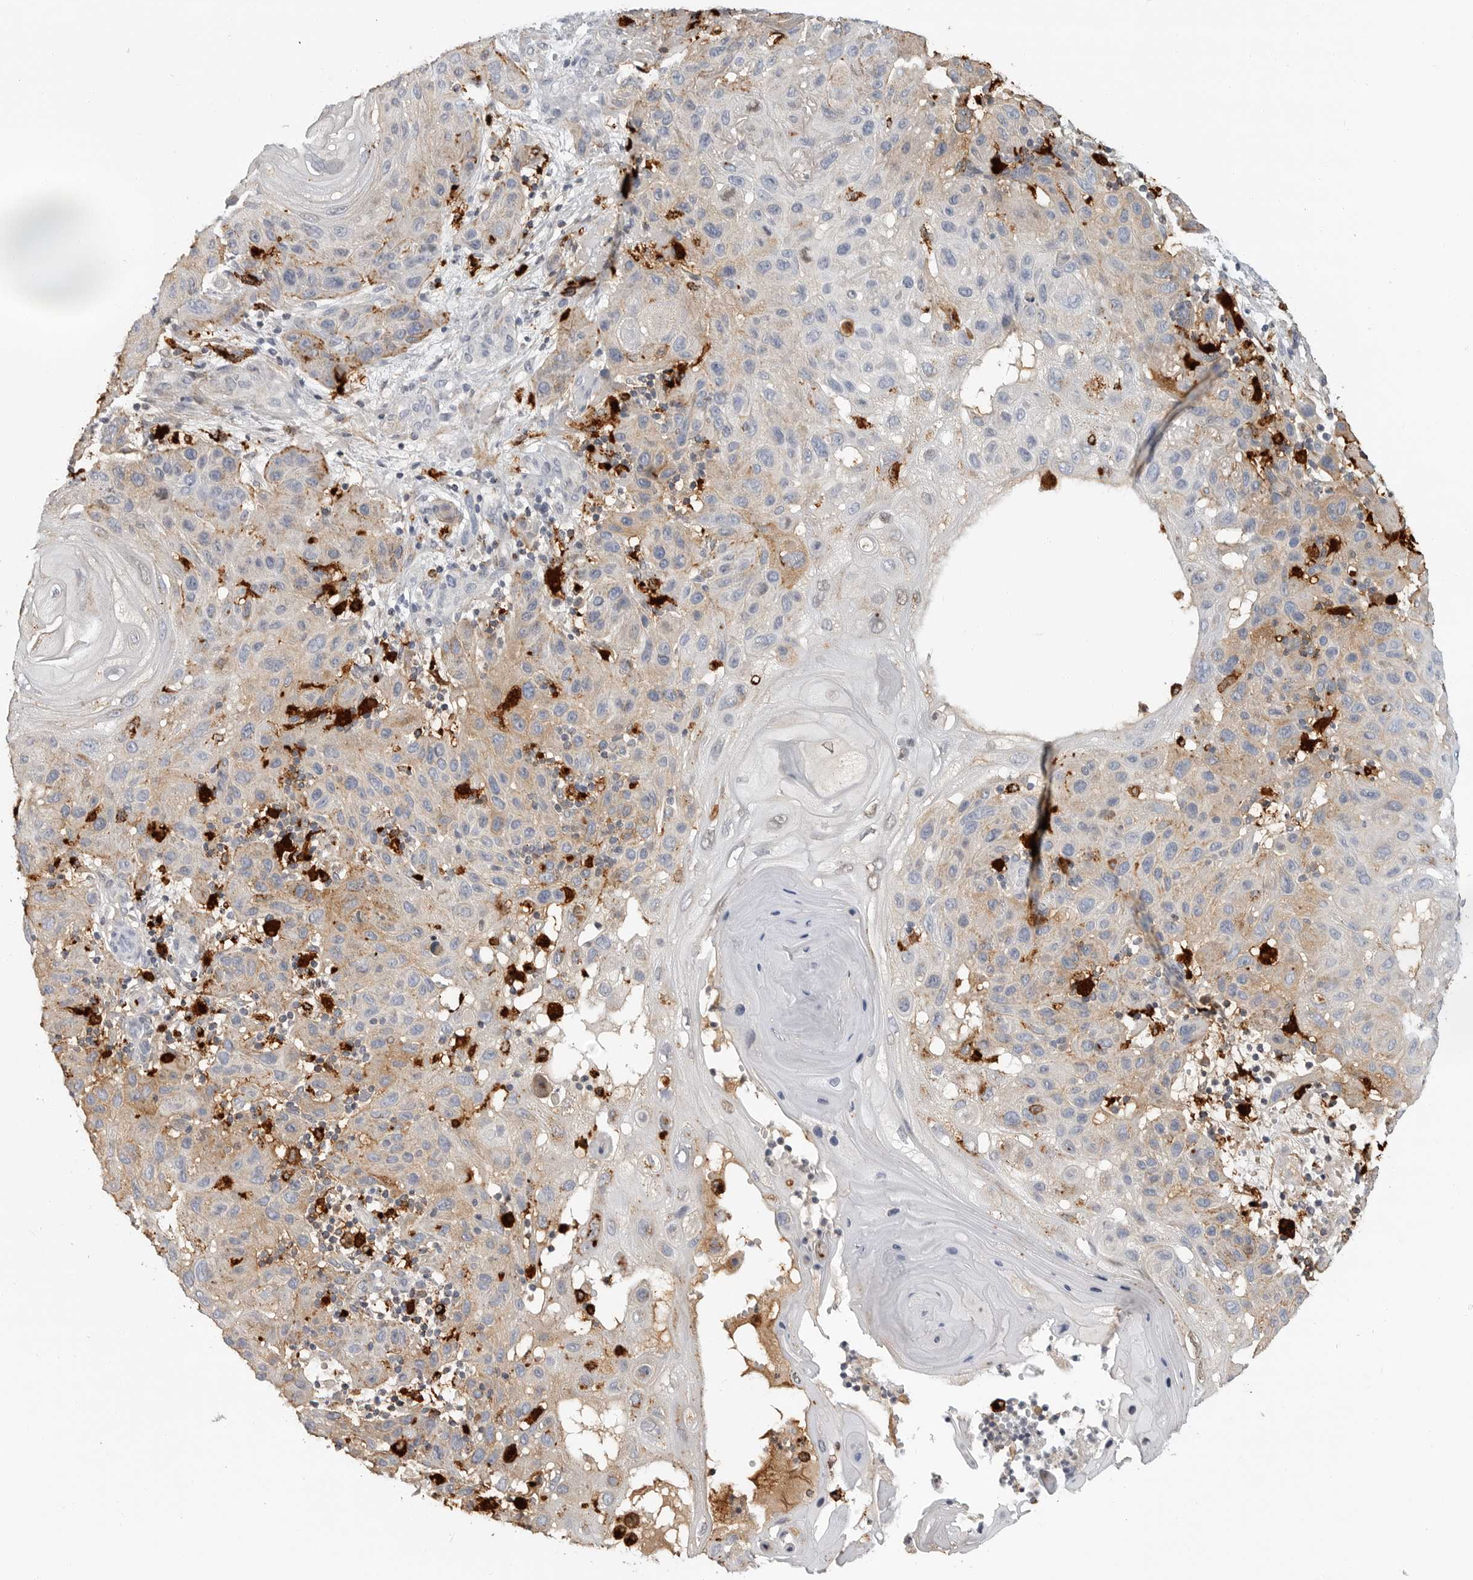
{"staining": {"intensity": "weak", "quantity": "<25%", "location": "cytoplasmic/membranous"}, "tissue": "skin cancer", "cell_type": "Tumor cells", "image_type": "cancer", "snomed": [{"axis": "morphology", "description": "Normal tissue, NOS"}, {"axis": "morphology", "description": "Squamous cell carcinoma, NOS"}, {"axis": "topography", "description": "Skin"}], "caption": "High power microscopy micrograph of an immunohistochemistry (IHC) micrograph of skin cancer (squamous cell carcinoma), revealing no significant positivity in tumor cells.", "gene": "IFI30", "patient": {"sex": "female", "age": 96}}